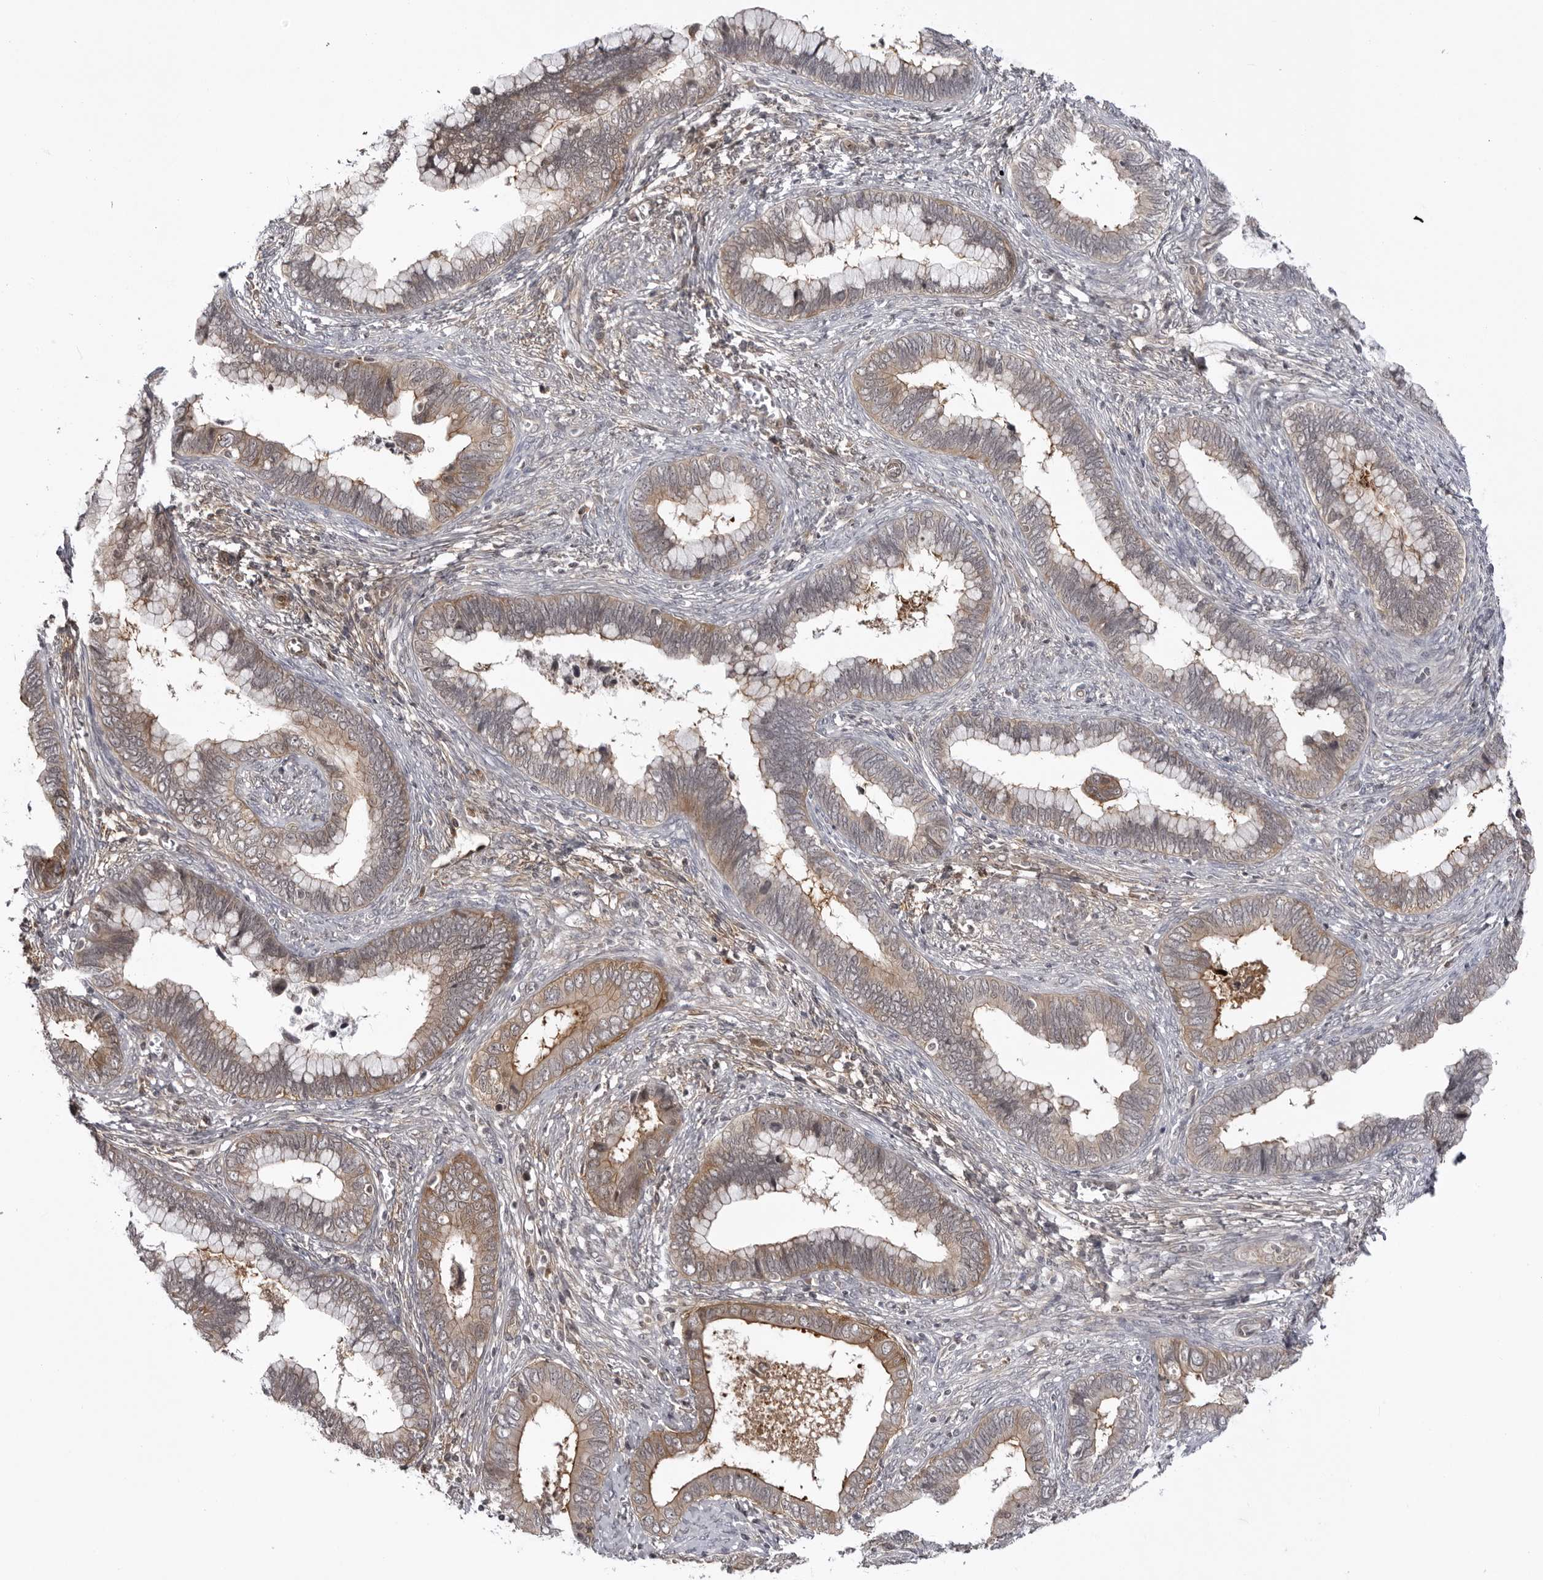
{"staining": {"intensity": "weak", "quantity": "25%-75%", "location": "cytoplasmic/membranous"}, "tissue": "cervical cancer", "cell_type": "Tumor cells", "image_type": "cancer", "snomed": [{"axis": "morphology", "description": "Adenocarcinoma, NOS"}, {"axis": "topography", "description": "Cervix"}], "caption": "Immunohistochemical staining of cervical adenocarcinoma shows low levels of weak cytoplasmic/membranous protein positivity in approximately 25%-75% of tumor cells.", "gene": "USP43", "patient": {"sex": "female", "age": 44}}